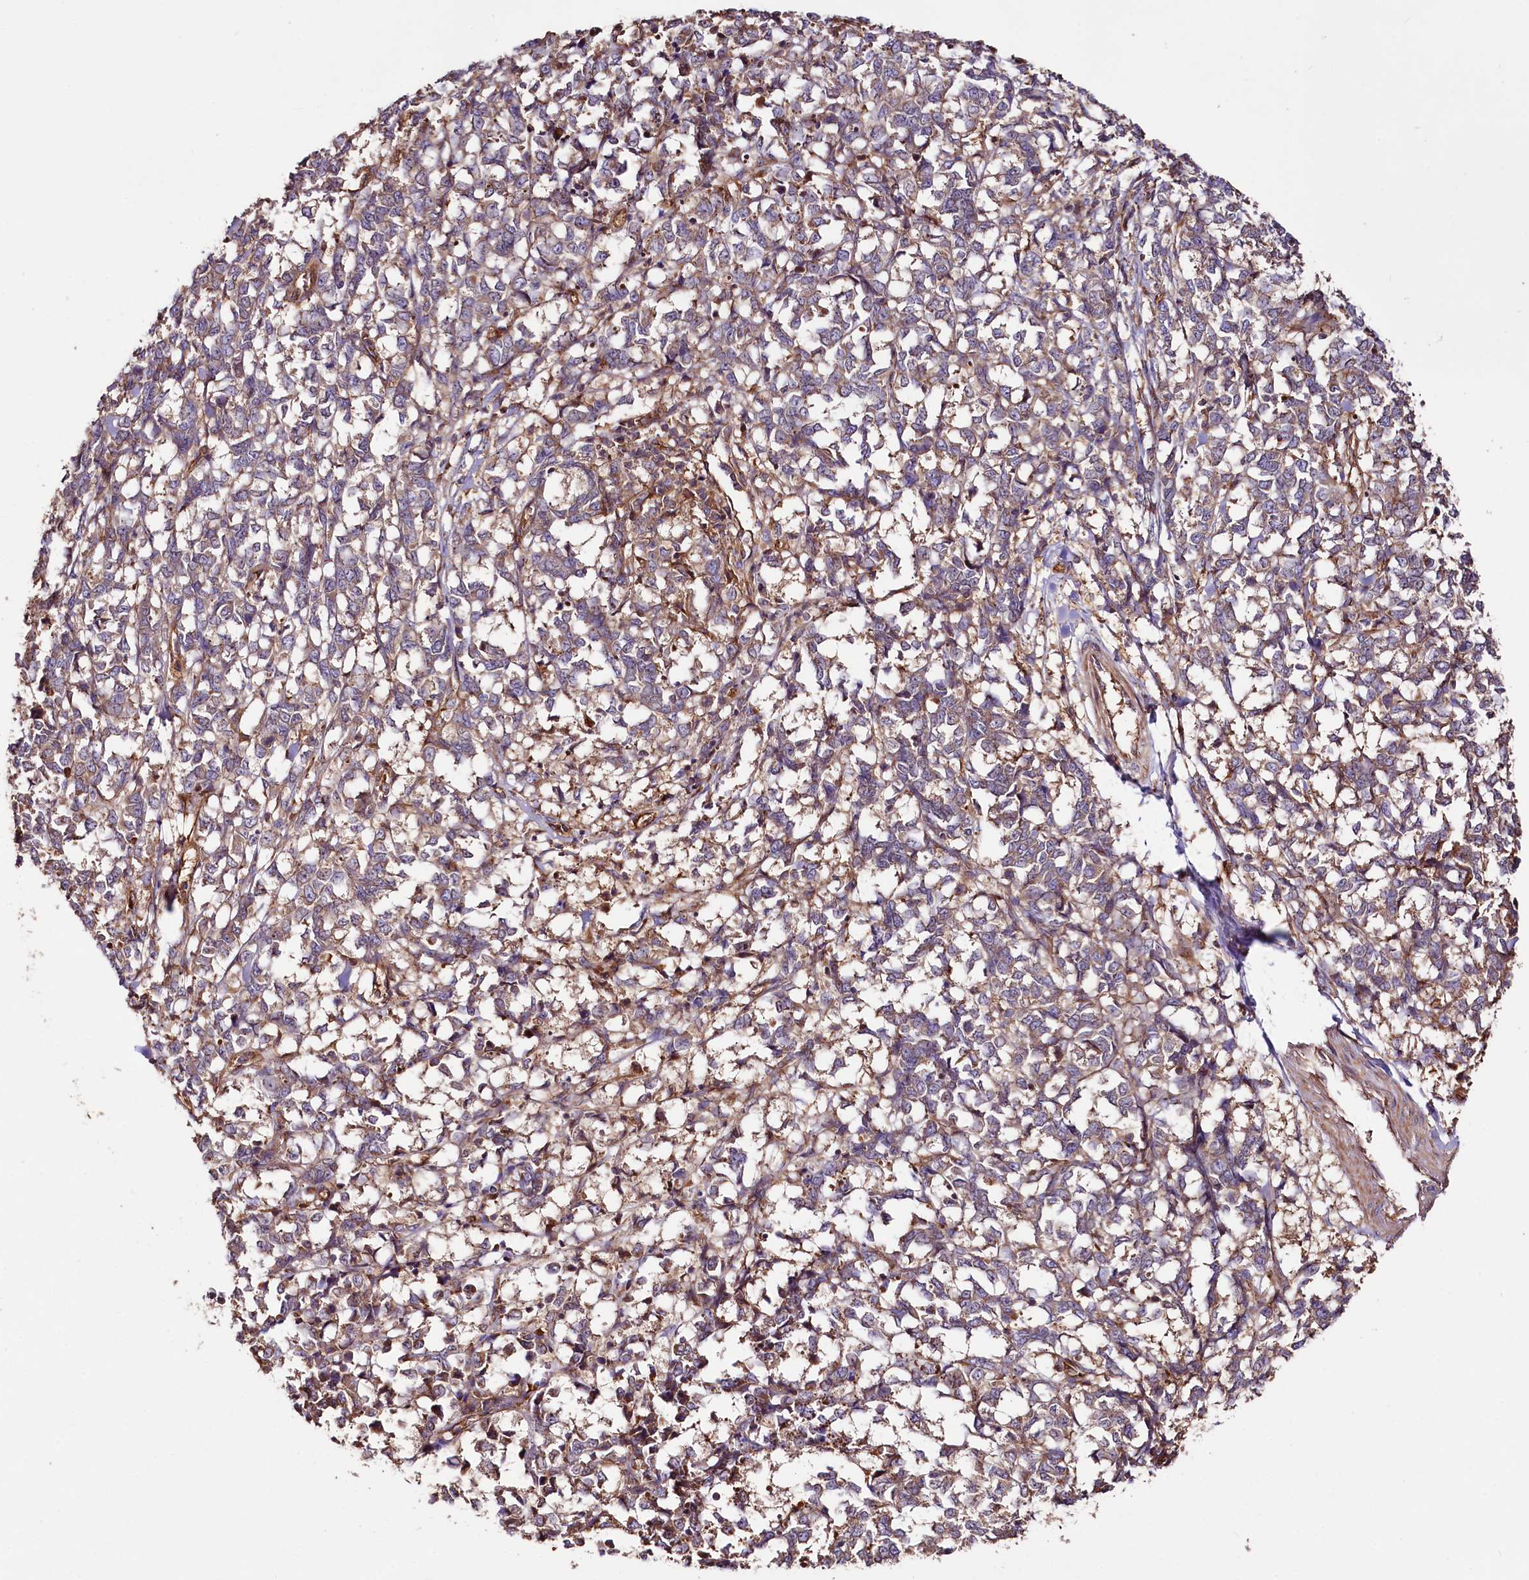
{"staining": {"intensity": "weak", "quantity": "25%-75%", "location": "cytoplasmic/membranous"}, "tissue": "melanoma", "cell_type": "Tumor cells", "image_type": "cancer", "snomed": [{"axis": "morphology", "description": "Malignant melanoma, NOS"}, {"axis": "topography", "description": "Skin"}], "caption": "Malignant melanoma stained with DAB immunohistochemistry (IHC) reveals low levels of weak cytoplasmic/membranous staining in approximately 25%-75% of tumor cells.", "gene": "CEP295", "patient": {"sex": "female", "age": 72}}